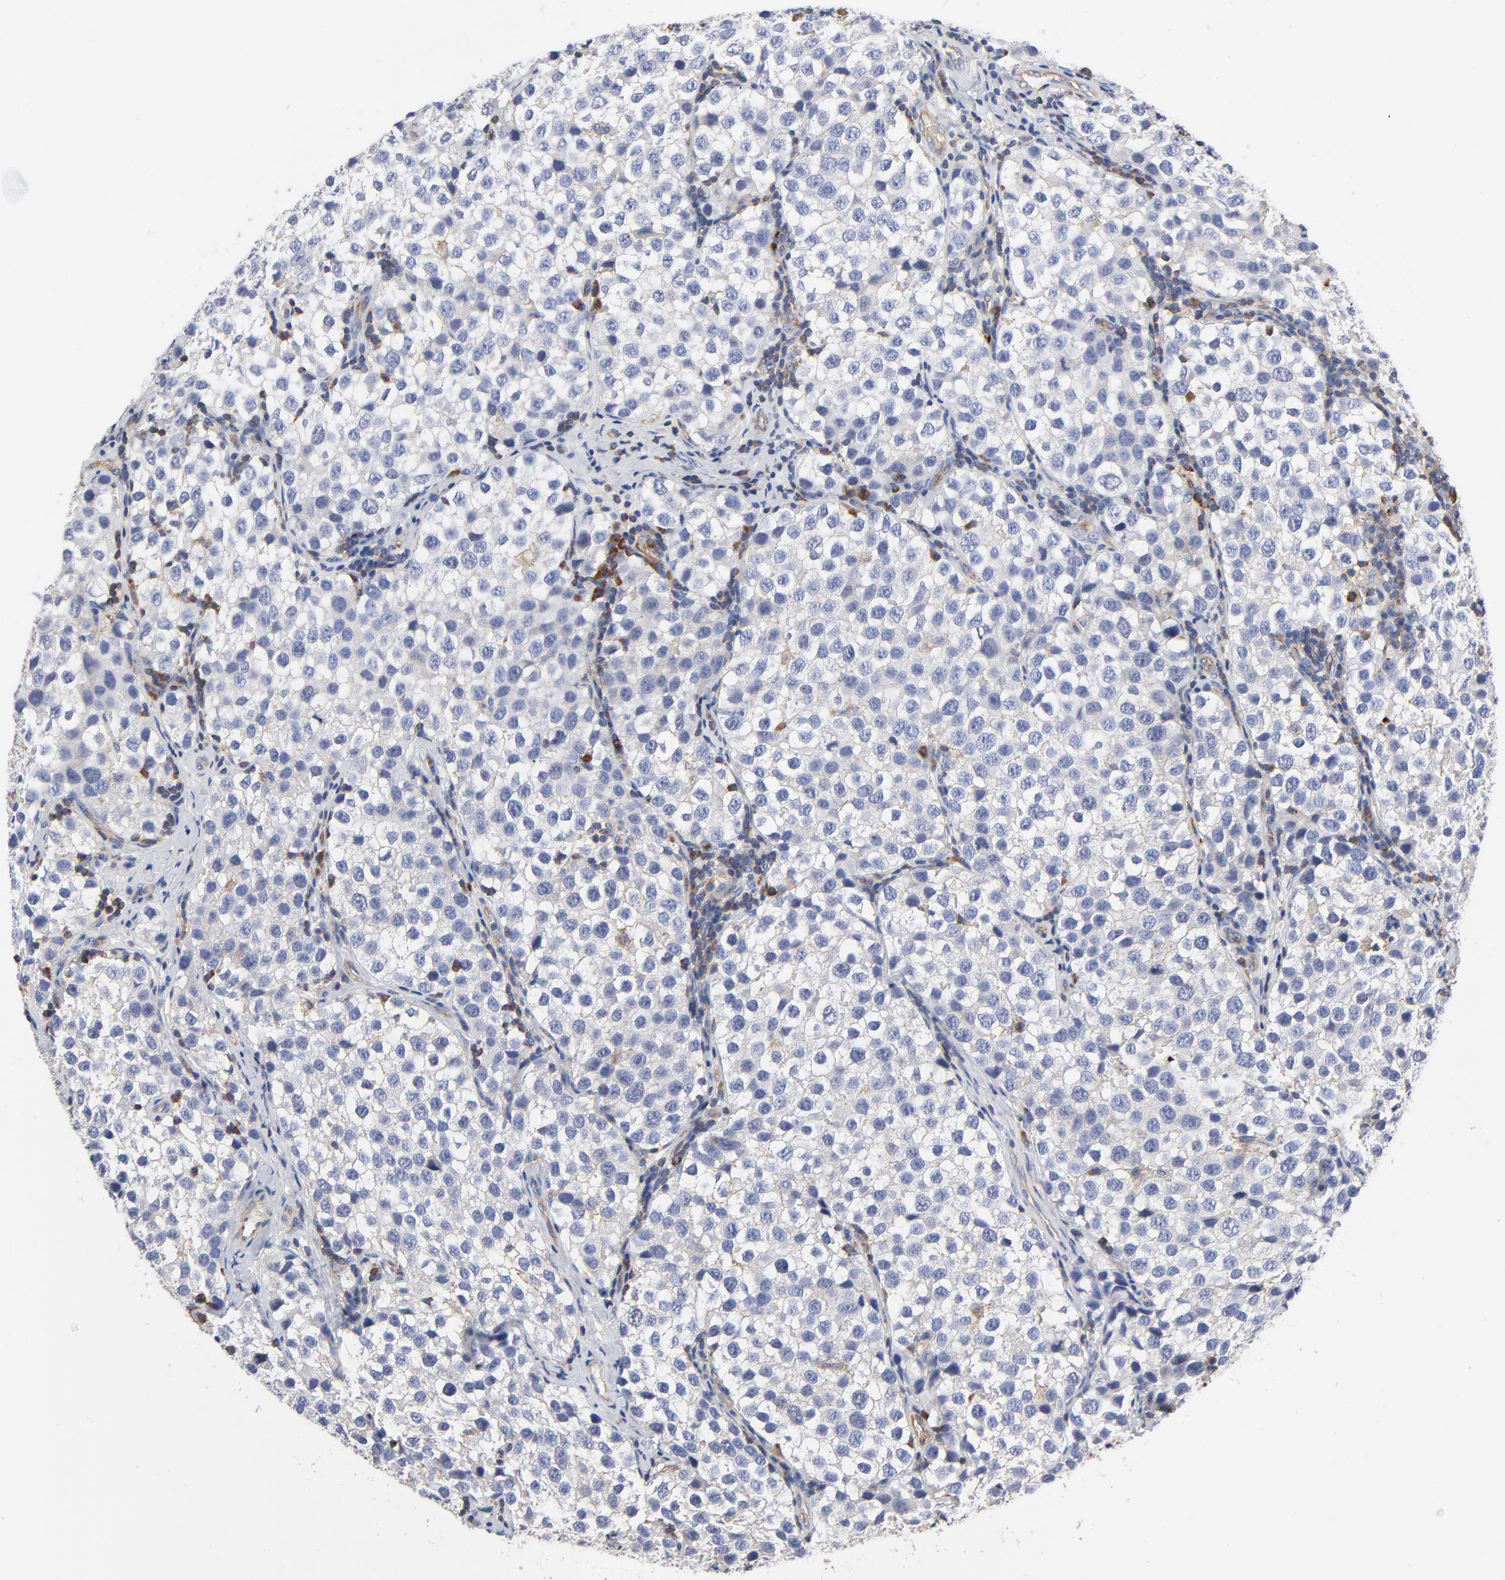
{"staining": {"intensity": "negative", "quantity": "none", "location": "none"}, "tissue": "testis cancer", "cell_type": "Tumor cells", "image_type": "cancer", "snomed": [{"axis": "morphology", "description": "Seminoma, NOS"}, {"axis": "topography", "description": "Testis"}], "caption": "Testis cancer (seminoma) was stained to show a protein in brown. There is no significant staining in tumor cells. (Immunohistochemistry, brightfield microscopy, high magnification).", "gene": "CD2AP", "patient": {"sex": "male", "age": 39}}